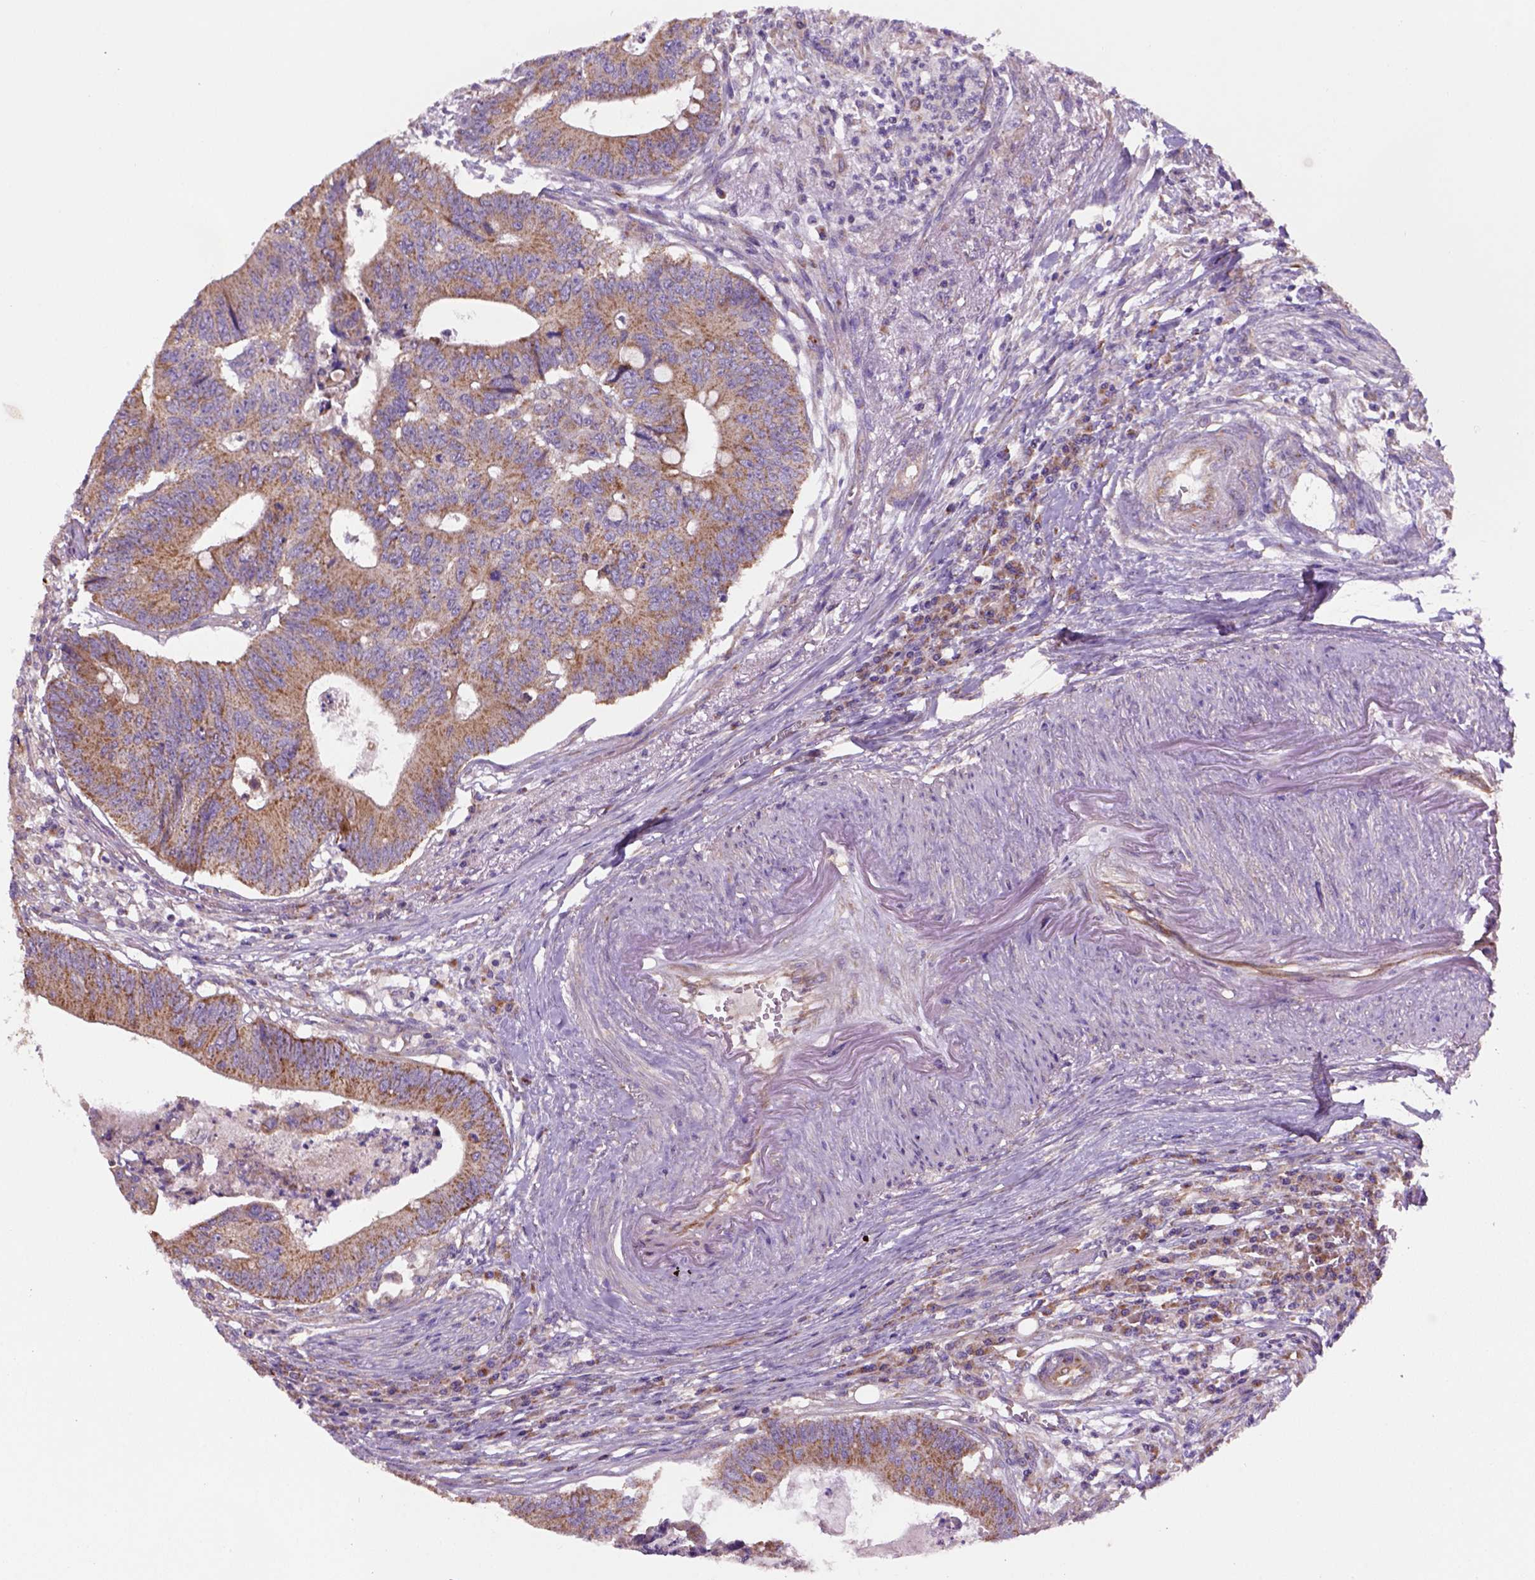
{"staining": {"intensity": "moderate", "quantity": "25%-75%", "location": "cytoplasmic/membranous"}, "tissue": "colorectal cancer", "cell_type": "Tumor cells", "image_type": "cancer", "snomed": [{"axis": "morphology", "description": "Adenocarcinoma, NOS"}, {"axis": "topography", "description": "Colon"}], "caption": "Moderate cytoplasmic/membranous expression for a protein is appreciated in about 25%-75% of tumor cells of adenocarcinoma (colorectal) using immunohistochemistry (IHC).", "gene": "WARS2", "patient": {"sex": "male", "age": 84}}